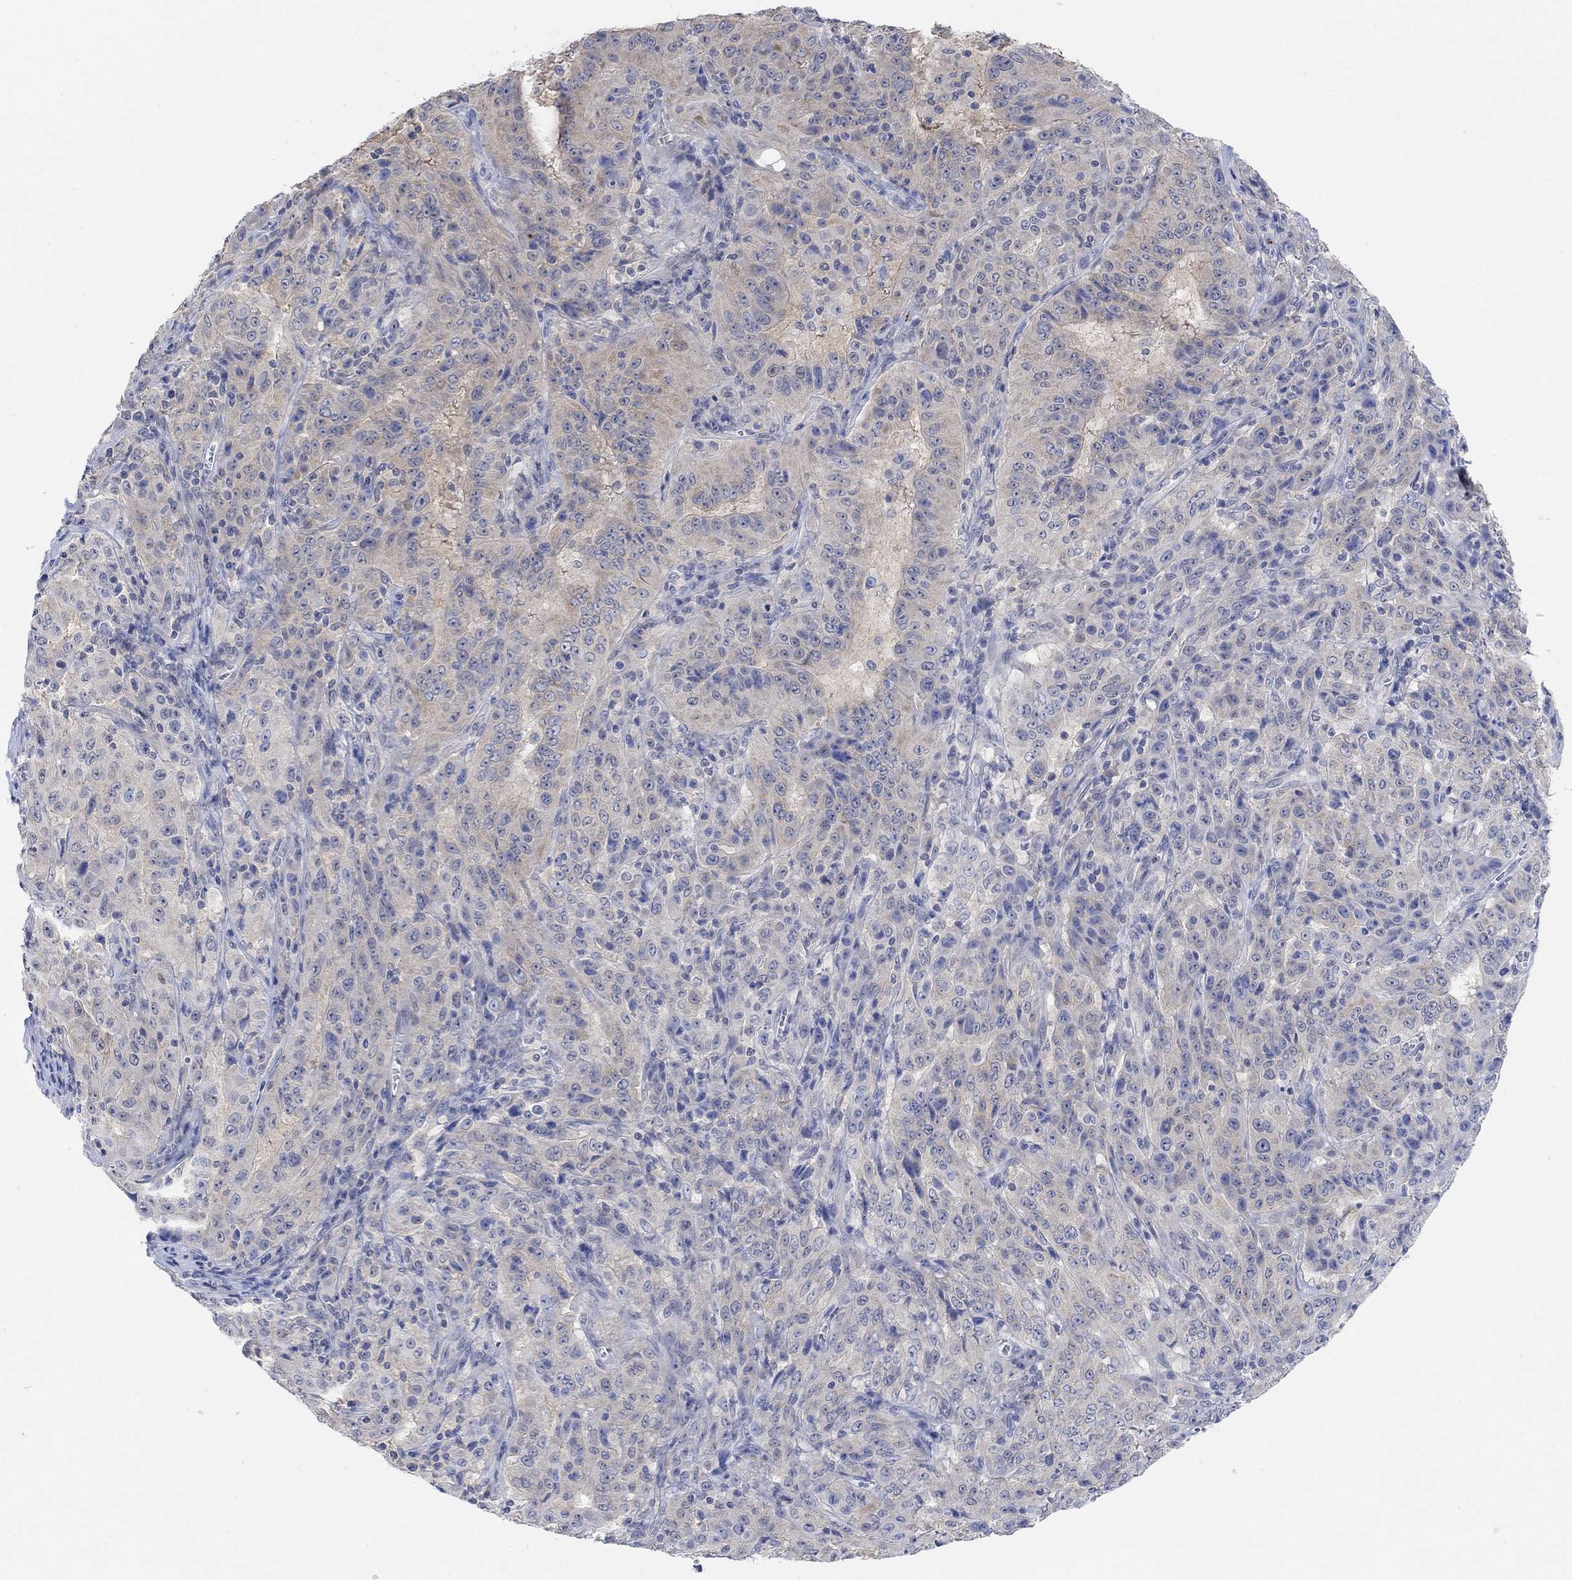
{"staining": {"intensity": "weak", "quantity": "<25%", "location": "cytoplasmic/membranous"}, "tissue": "pancreatic cancer", "cell_type": "Tumor cells", "image_type": "cancer", "snomed": [{"axis": "morphology", "description": "Adenocarcinoma, NOS"}, {"axis": "topography", "description": "Pancreas"}], "caption": "The IHC image has no significant staining in tumor cells of pancreatic adenocarcinoma tissue.", "gene": "RIMS1", "patient": {"sex": "male", "age": 63}}